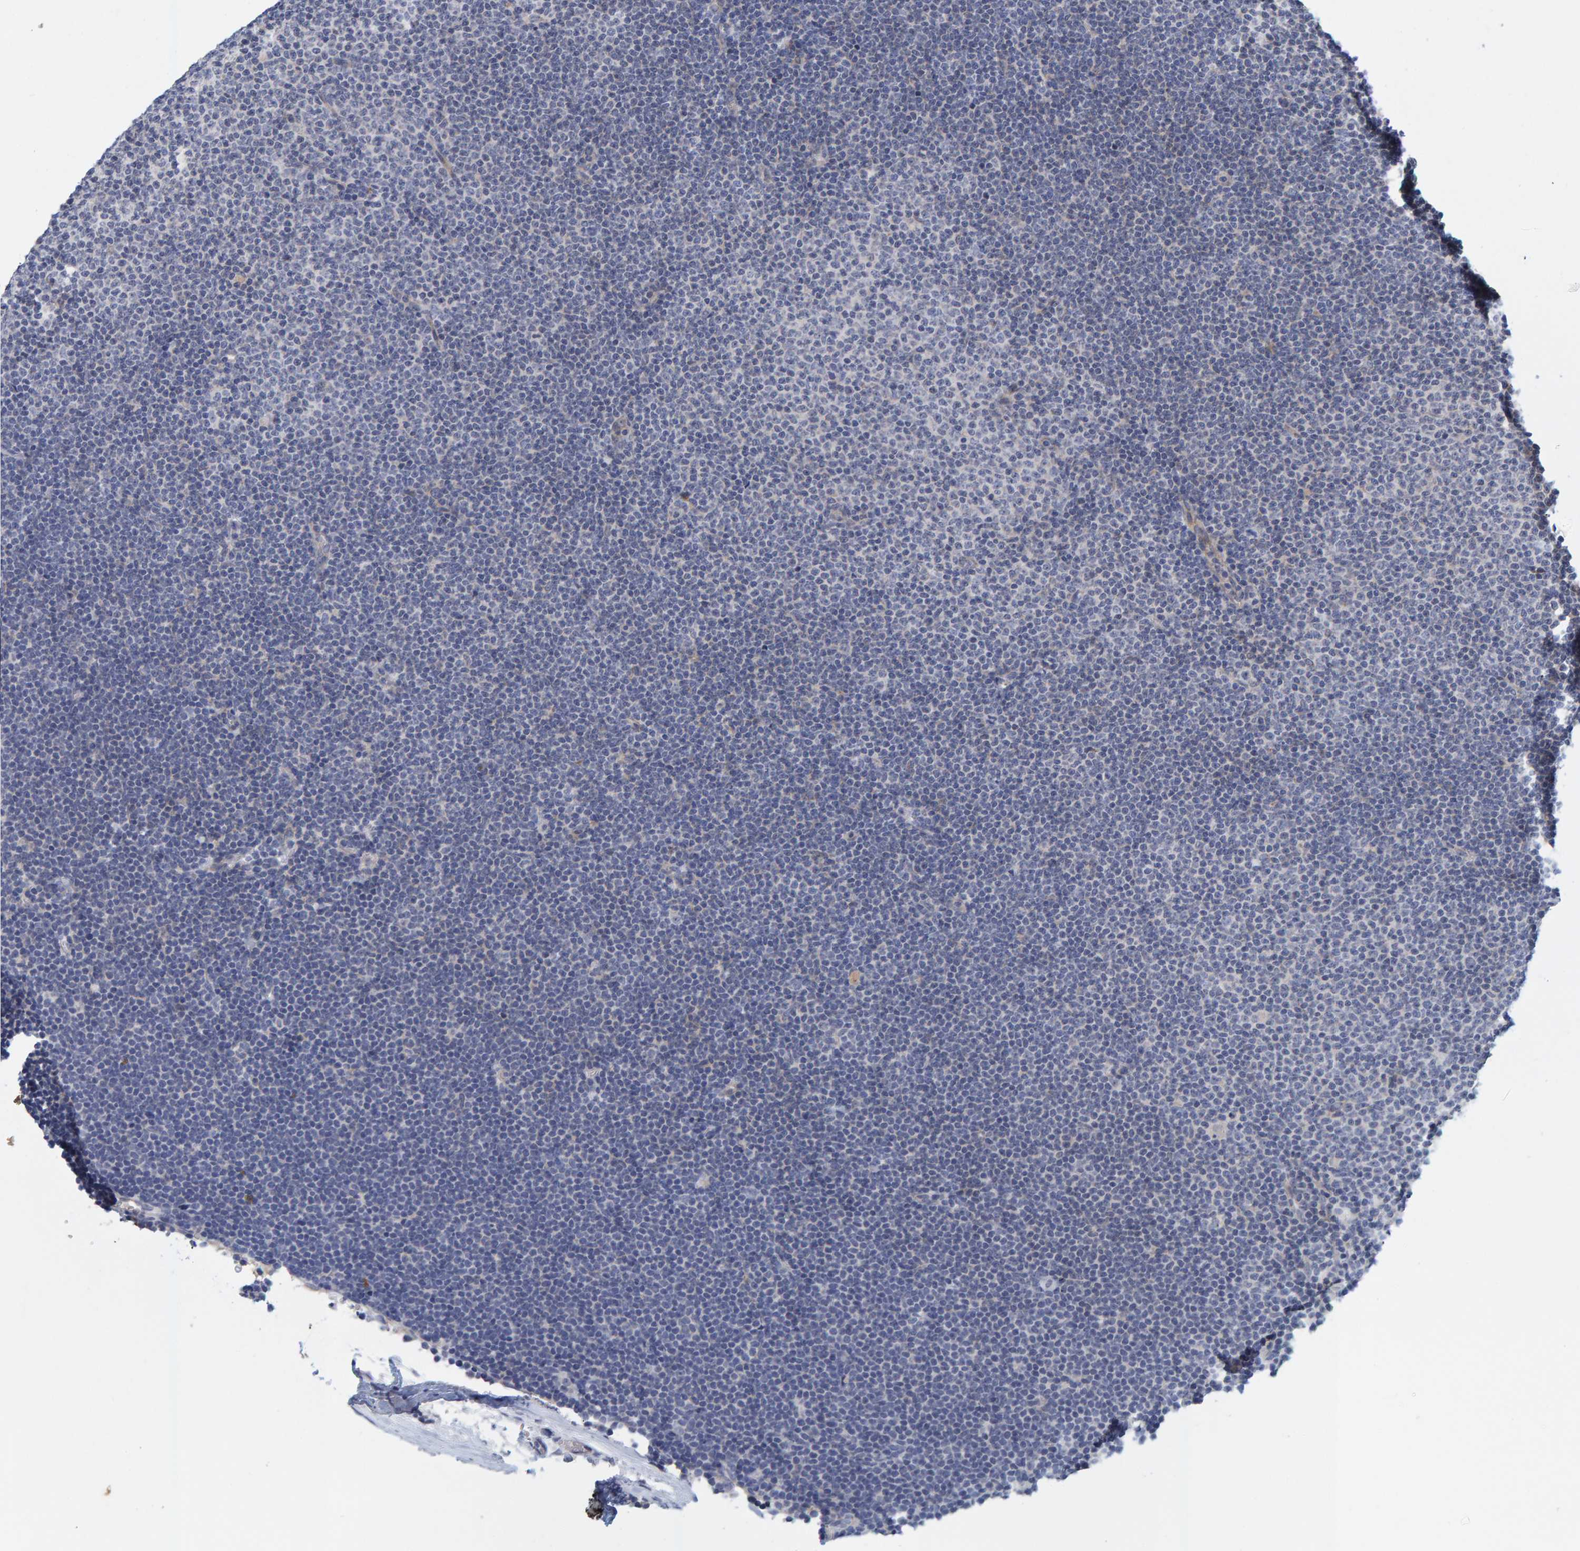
{"staining": {"intensity": "negative", "quantity": "none", "location": "none"}, "tissue": "lymphoma", "cell_type": "Tumor cells", "image_type": "cancer", "snomed": [{"axis": "morphology", "description": "Malignant lymphoma, non-Hodgkin's type, Low grade"}, {"axis": "topography", "description": "Lymph node"}], "caption": "The histopathology image shows no staining of tumor cells in lymphoma. The staining is performed using DAB (3,3'-diaminobenzidine) brown chromogen with nuclei counter-stained in using hematoxylin.", "gene": "ZNF77", "patient": {"sex": "female", "age": 53}}